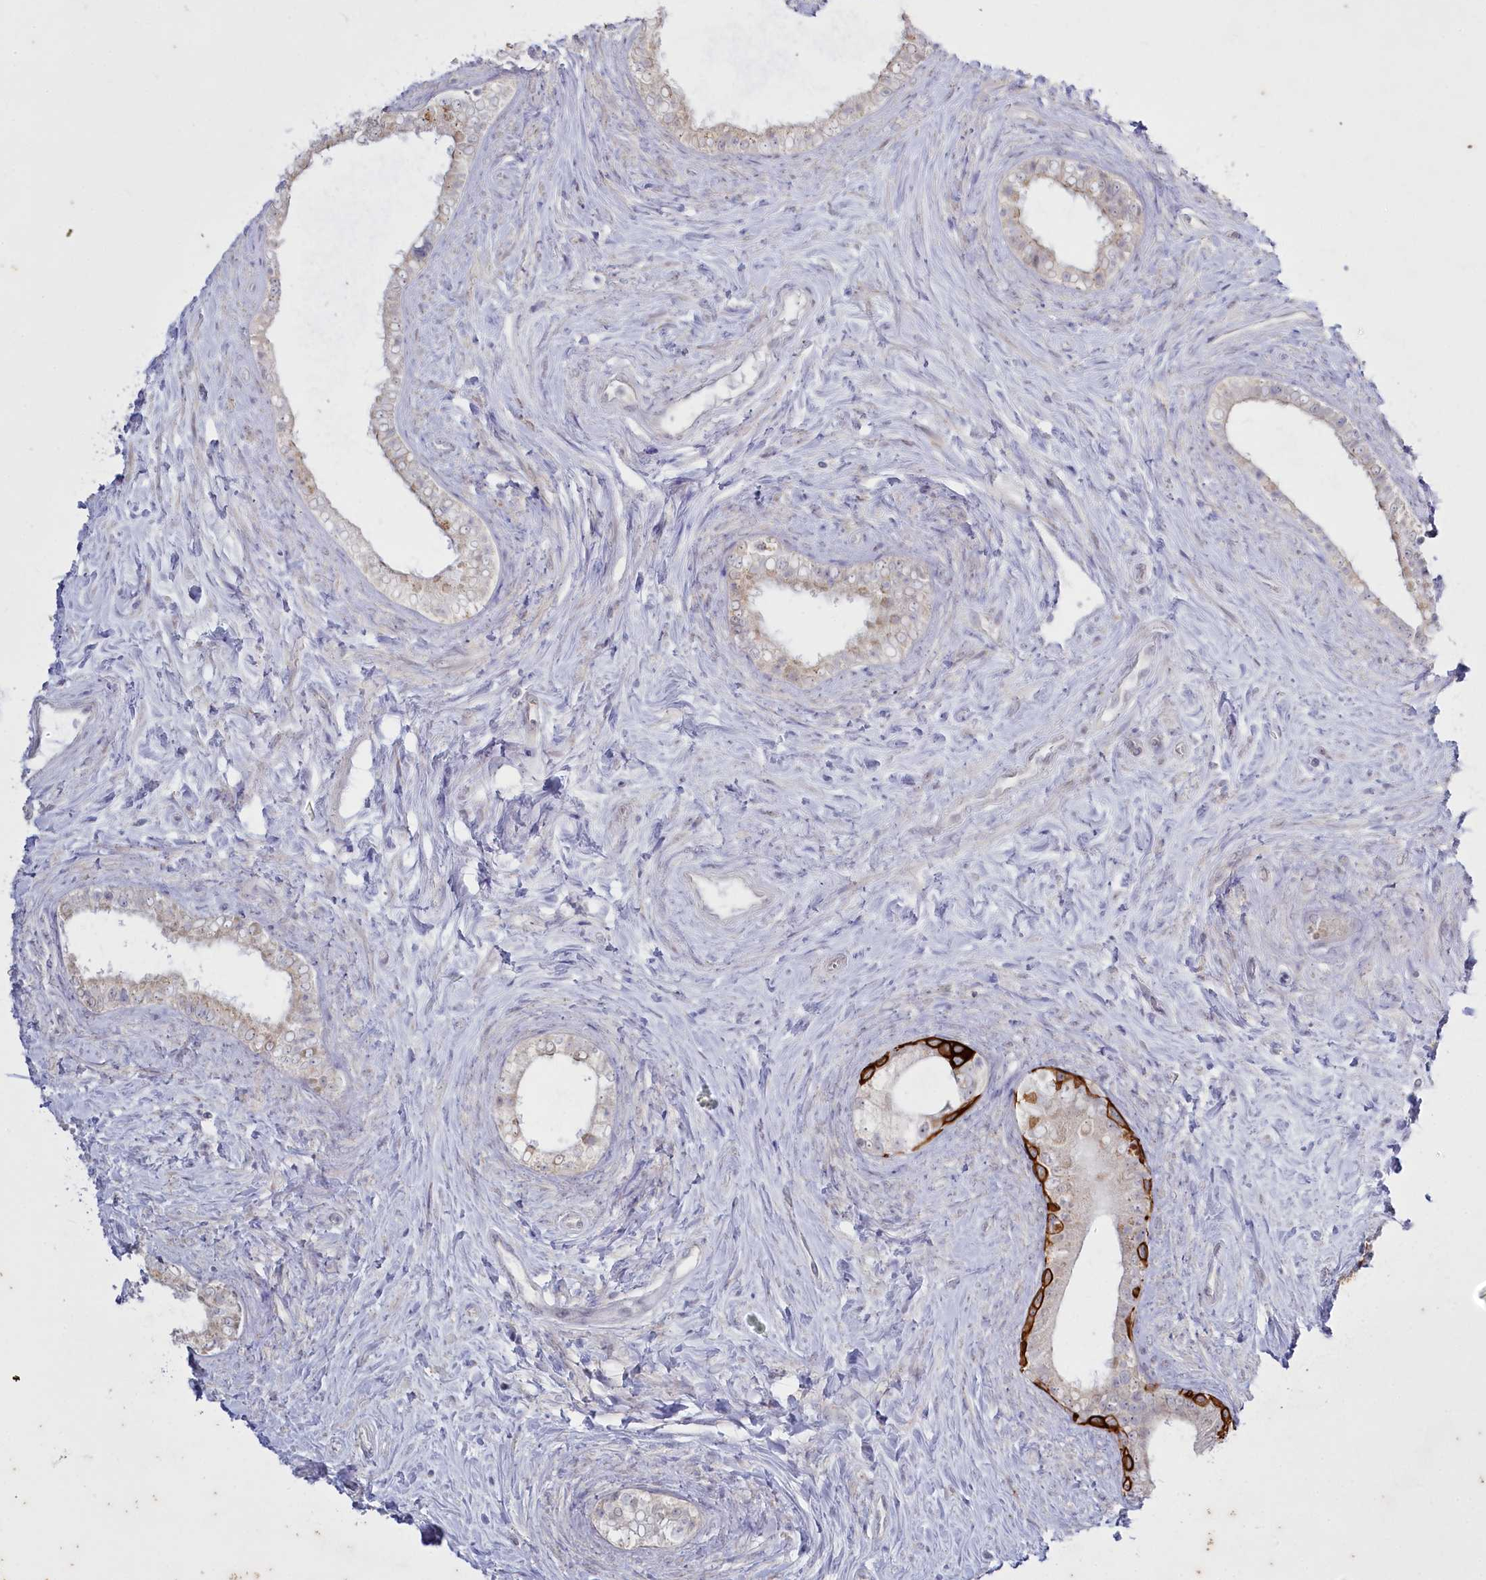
{"staining": {"intensity": "strong", "quantity": "<25%", "location": "cytoplasmic/membranous"}, "tissue": "epididymis", "cell_type": "Glandular cells", "image_type": "normal", "snomed": [{"axis": "morphology", "description": "Normal tissue, NOS"}, {"axis": "topography", "description": "Epididymis"}], "caption": "High-power microscopy captured an immunohistochemistry (IHC) histopathology image of unremarkable epididymis, revealing strong cytoplasmic/membranous staining in about <25% of glandular cells.", "gene": "ABITRAM", "patient": {"sex": "male", "age": 84}}